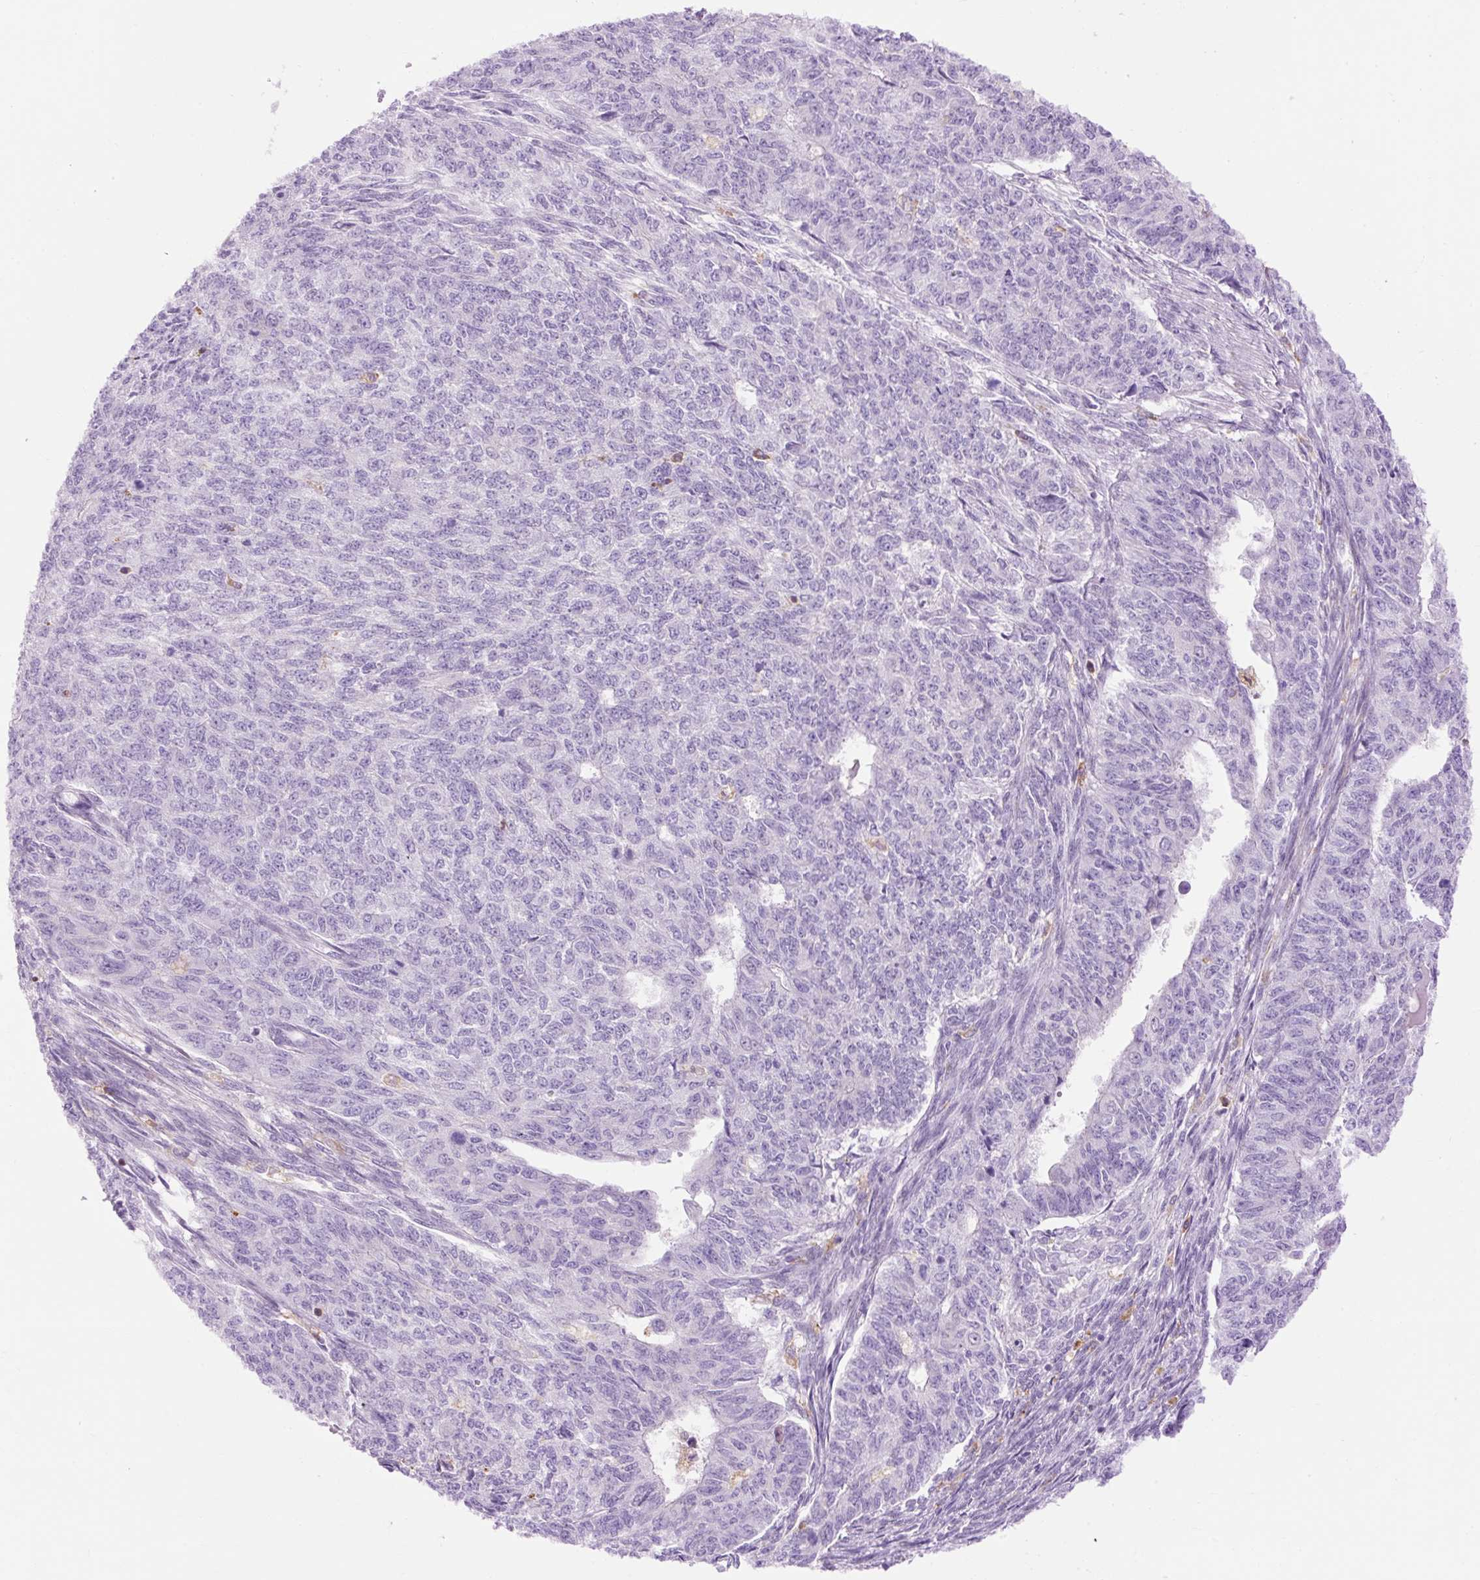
{"staining": {"intensity": "negative", "quantity": "none", "location": "none"}, "tissue": "endometrial cancer", "cell_type": "Tumor cells", "image_type": "cancer", "snomed": [{"axis": "morphology", "description": "Adenocarcinoma, NOS"}, {"axis": "topography", "description": "Endometrium"}], "caption": "Endometrial adenocarcinoma was stained to show a protein in brown. There is no significant positivity in tumor cells. (Brightfield microscopy of DAB (3,3'-diaminobenzidine) immunohistochemistry at high magnification).", "gene": "LY86", "patient": {"sex": "female", "age": 32}}